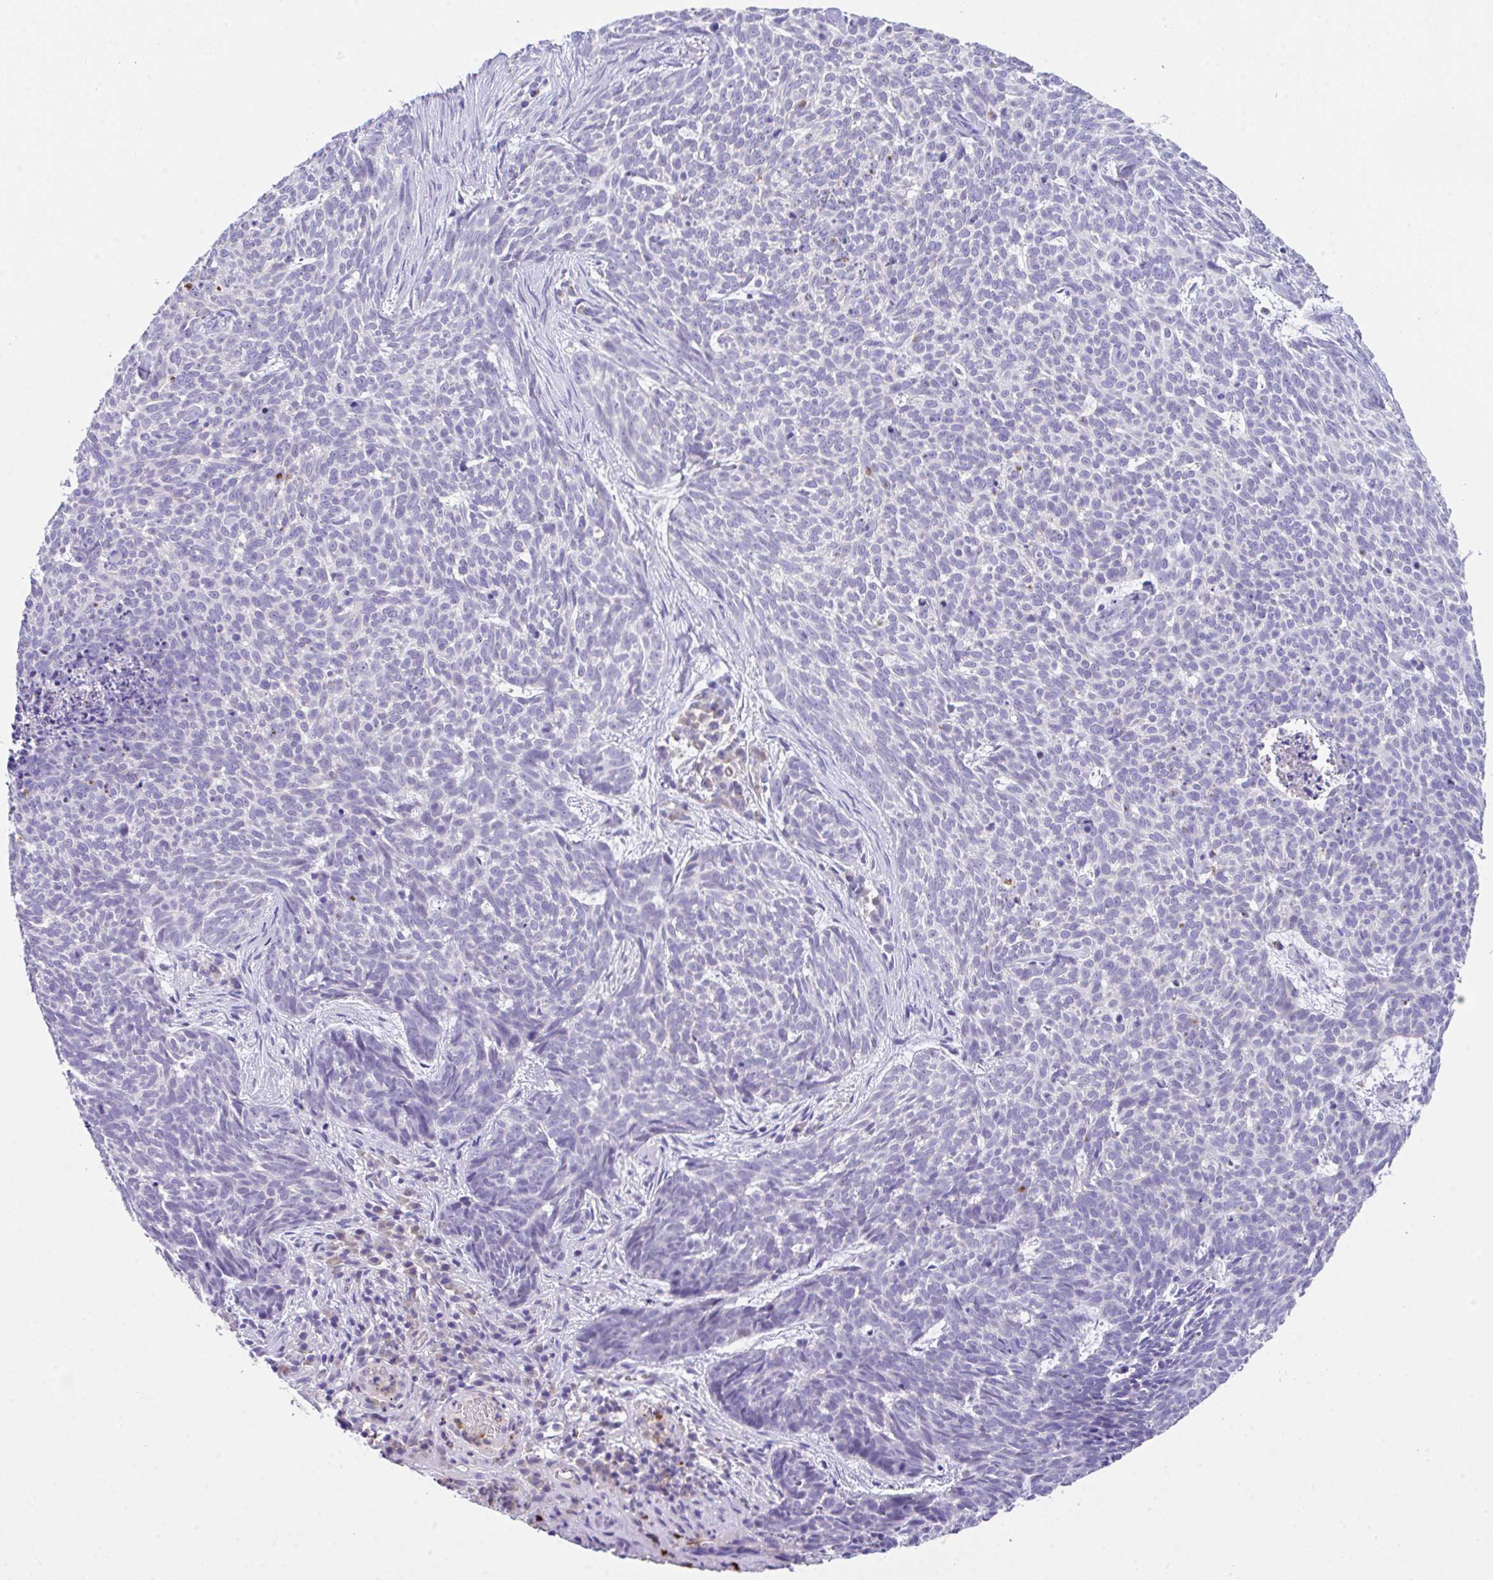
{"staining": {"intensity": "negative", "quantity": "none", "location": "none"}, "tissue": "skin cancer", "cell_type": "Tumor cells", "image_type": "cancer", "snomed": [{"axis": "morphology", "description": "Basal cell carcinoma"}, {"axis": "topography", "description": "Skin"}], "caption": "Image shows no protein staining in tumor cells of skin cancer (basal cell carcinoma) tissue.", "gene": "HOXB4", "patient": {"sex": "female", "age": 93}}